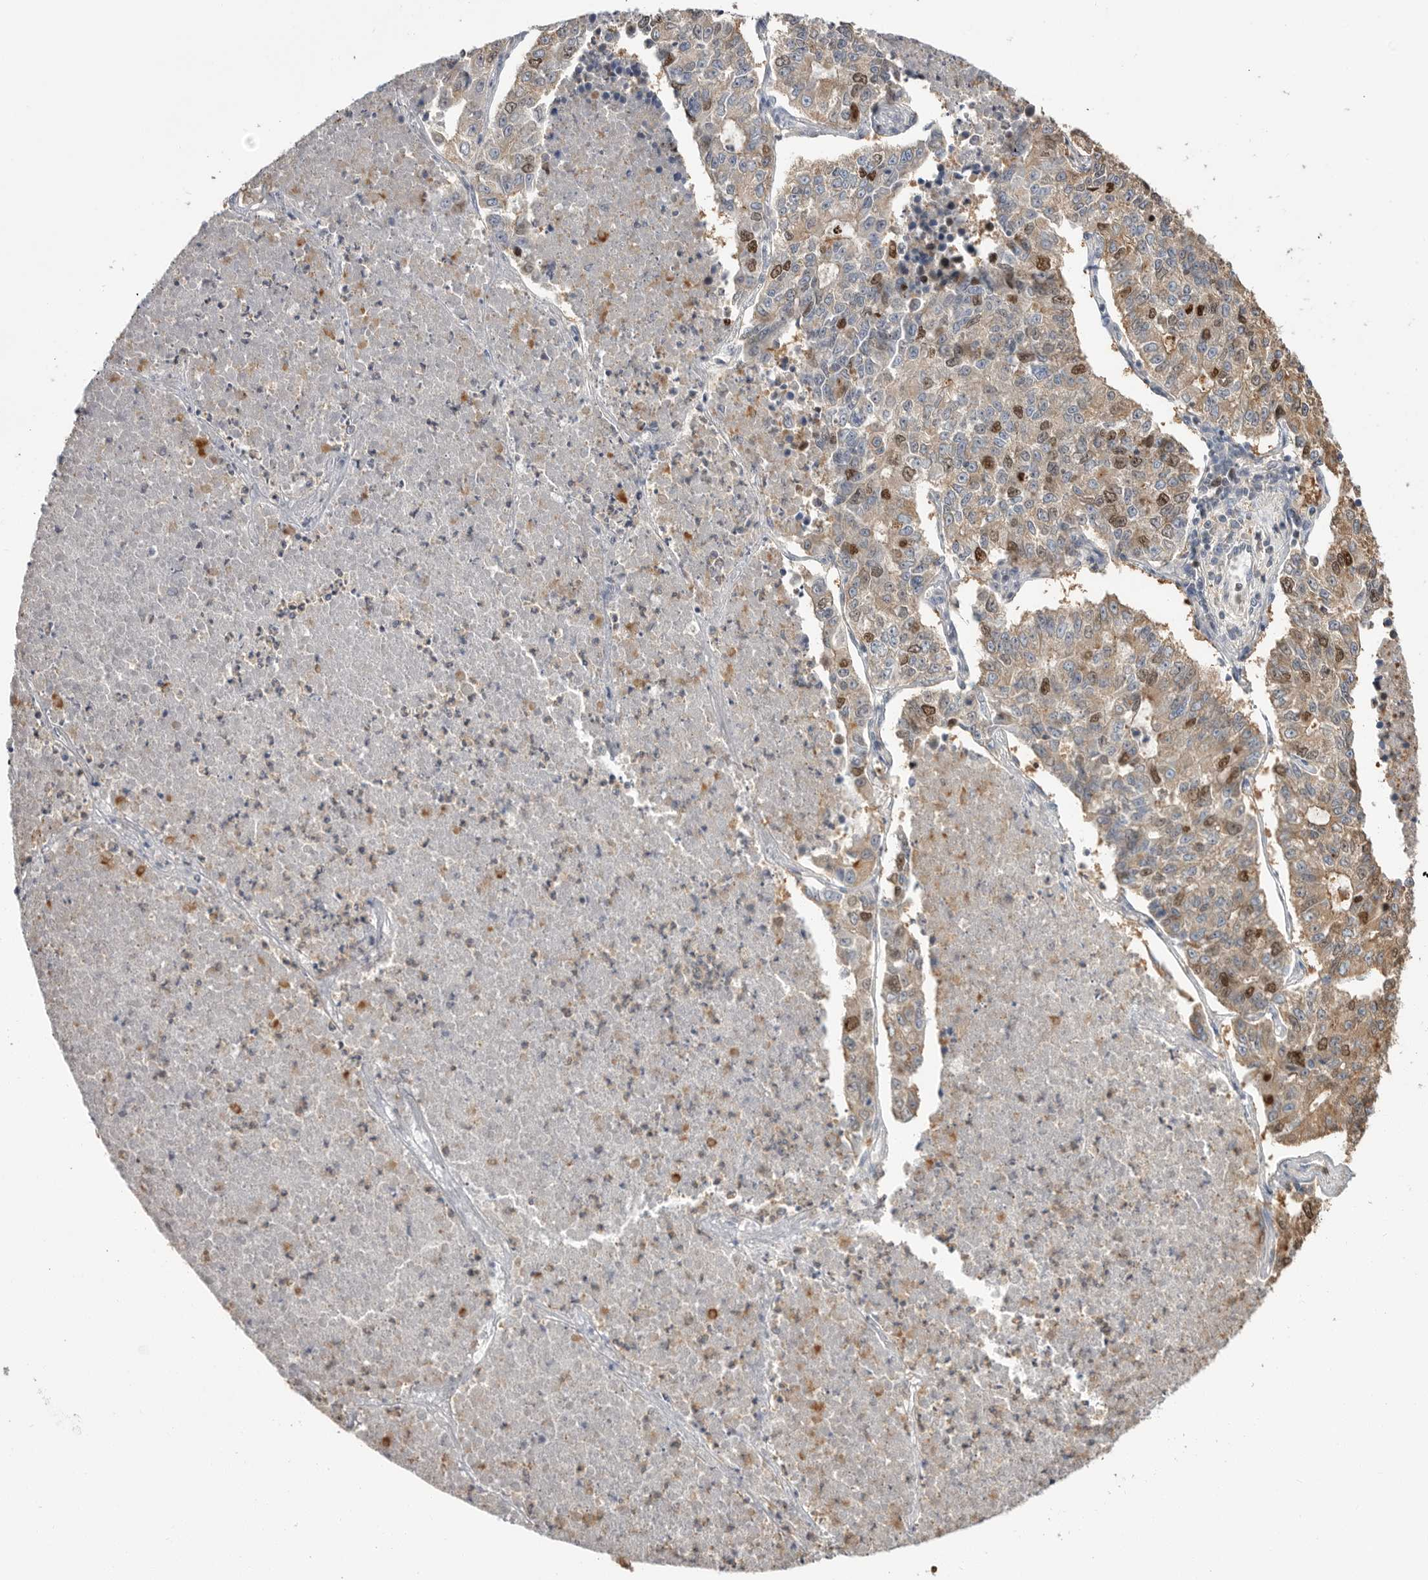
{"staining": {"intensity": "strong", "quantity": "<25%", "location": "cytoplasmic/membranous,nuclear"}, "tissue": "lung cancer", "cell_type": "Tumor cells", "image_type": "cancer", "snomed": [{"axis": "morphology", "description": "Adenocarcinoma, NOS"}, {"axis": "topography", "description": "Lung"}], "caption": "Human lung adenocarcinoma stained with a brown dye reveals strong cytoplasmic/membranous and nuclear positive staining in approximately <25% of tumor cells.", "gene": "TOP2A", "patient": {"sex": "male", "age": 49}}